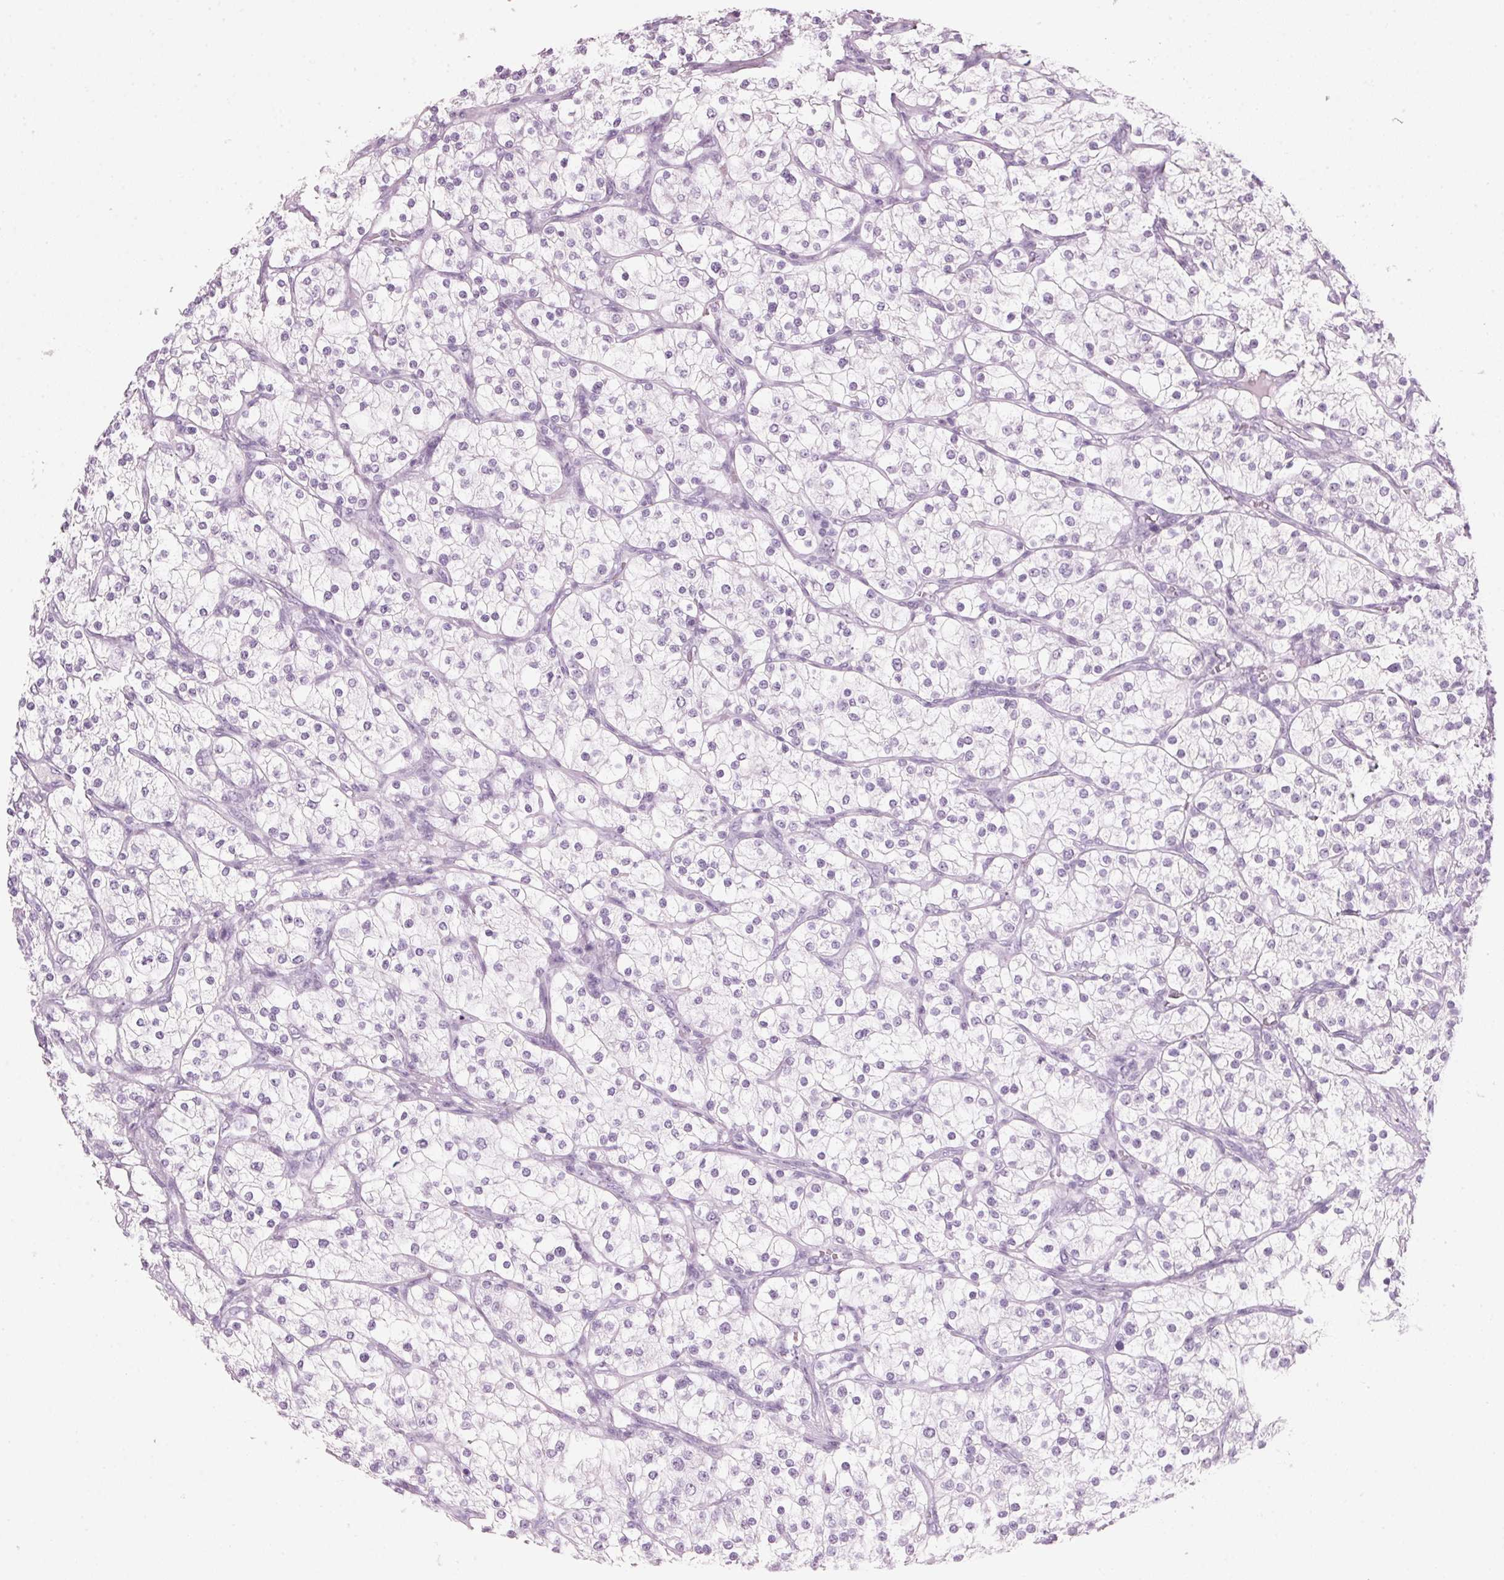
{"staining": {"intensity": "negative", "quantity": "none", "location": "none"}, "tissue": "renal cancer", "cell_type": "Tumor cells", "image_type": "cancer", "snomed": [{"axis": "morphology", "description": "Adenocarcinoma, NOS"}, {"axis": "topography", "description": "Kidney"}], "caption": "Immunohistochemical staining of human adenocarcinoma (renal) displays no significant positivity in tumor cells. The staining is performed using DAB (3,3'-diaminobenzidine) brown chromogen with nuclei counter-stained in using hematoxylin.", "gene": "DNTTIP2", "patient": {"sex": "male", "age": 80}}